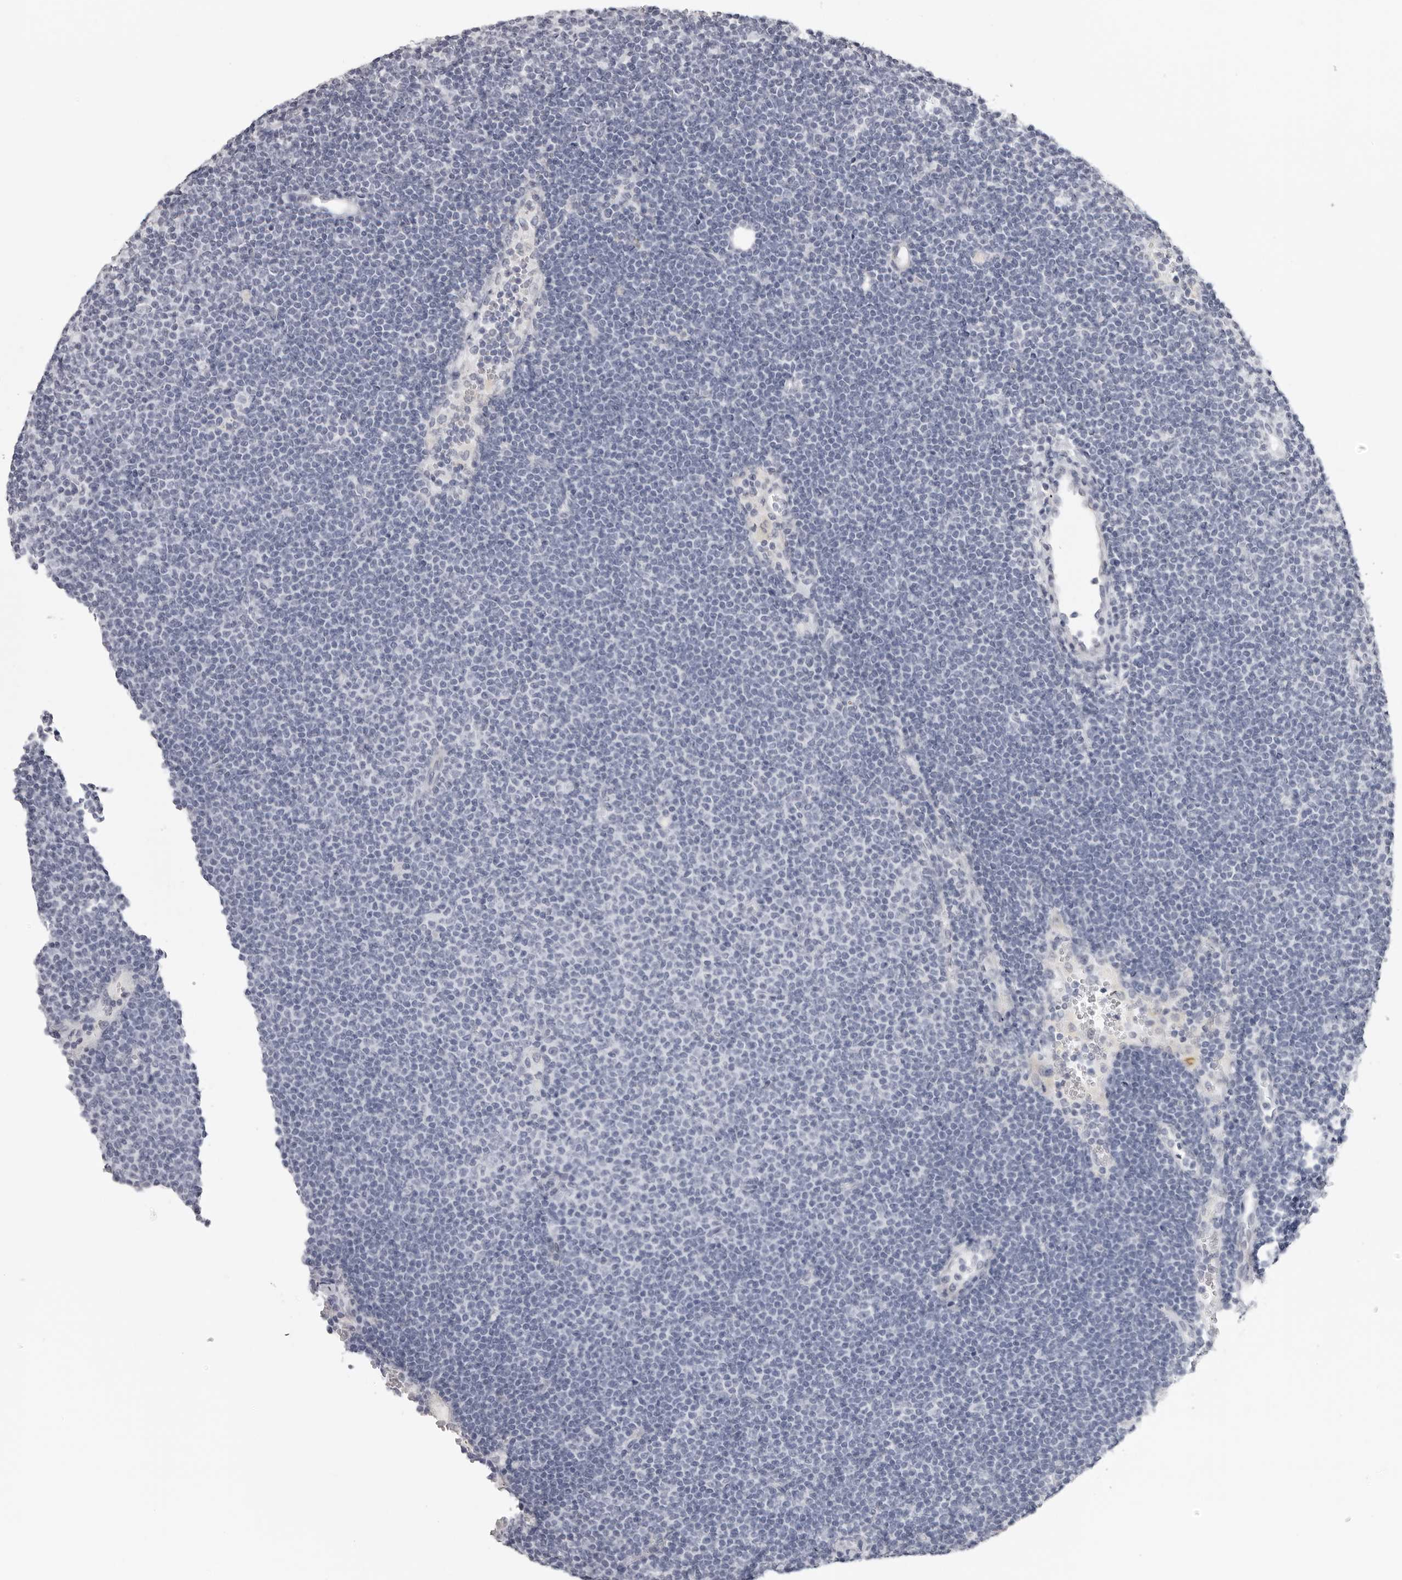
{"staining": {"intensity": "negative", "quantity": "none", "location": "none"}, "tissue": "lymphoma", "cell_type": "Tumor cells", "image_type": "cancer", "snomed": [{"axis": "morphology", "description": "Malignant lymphoma, non-Hodgkin's type, Low grade"}, {"axis": "topography", "description": "Lymph node"}], "caption": "This is an immunohistochemistry (IHC) image of lymphoma. There is no positivity in tumor cells.", "gene": "DNALI1", "patient": {"sex": "female", "age": 53}}